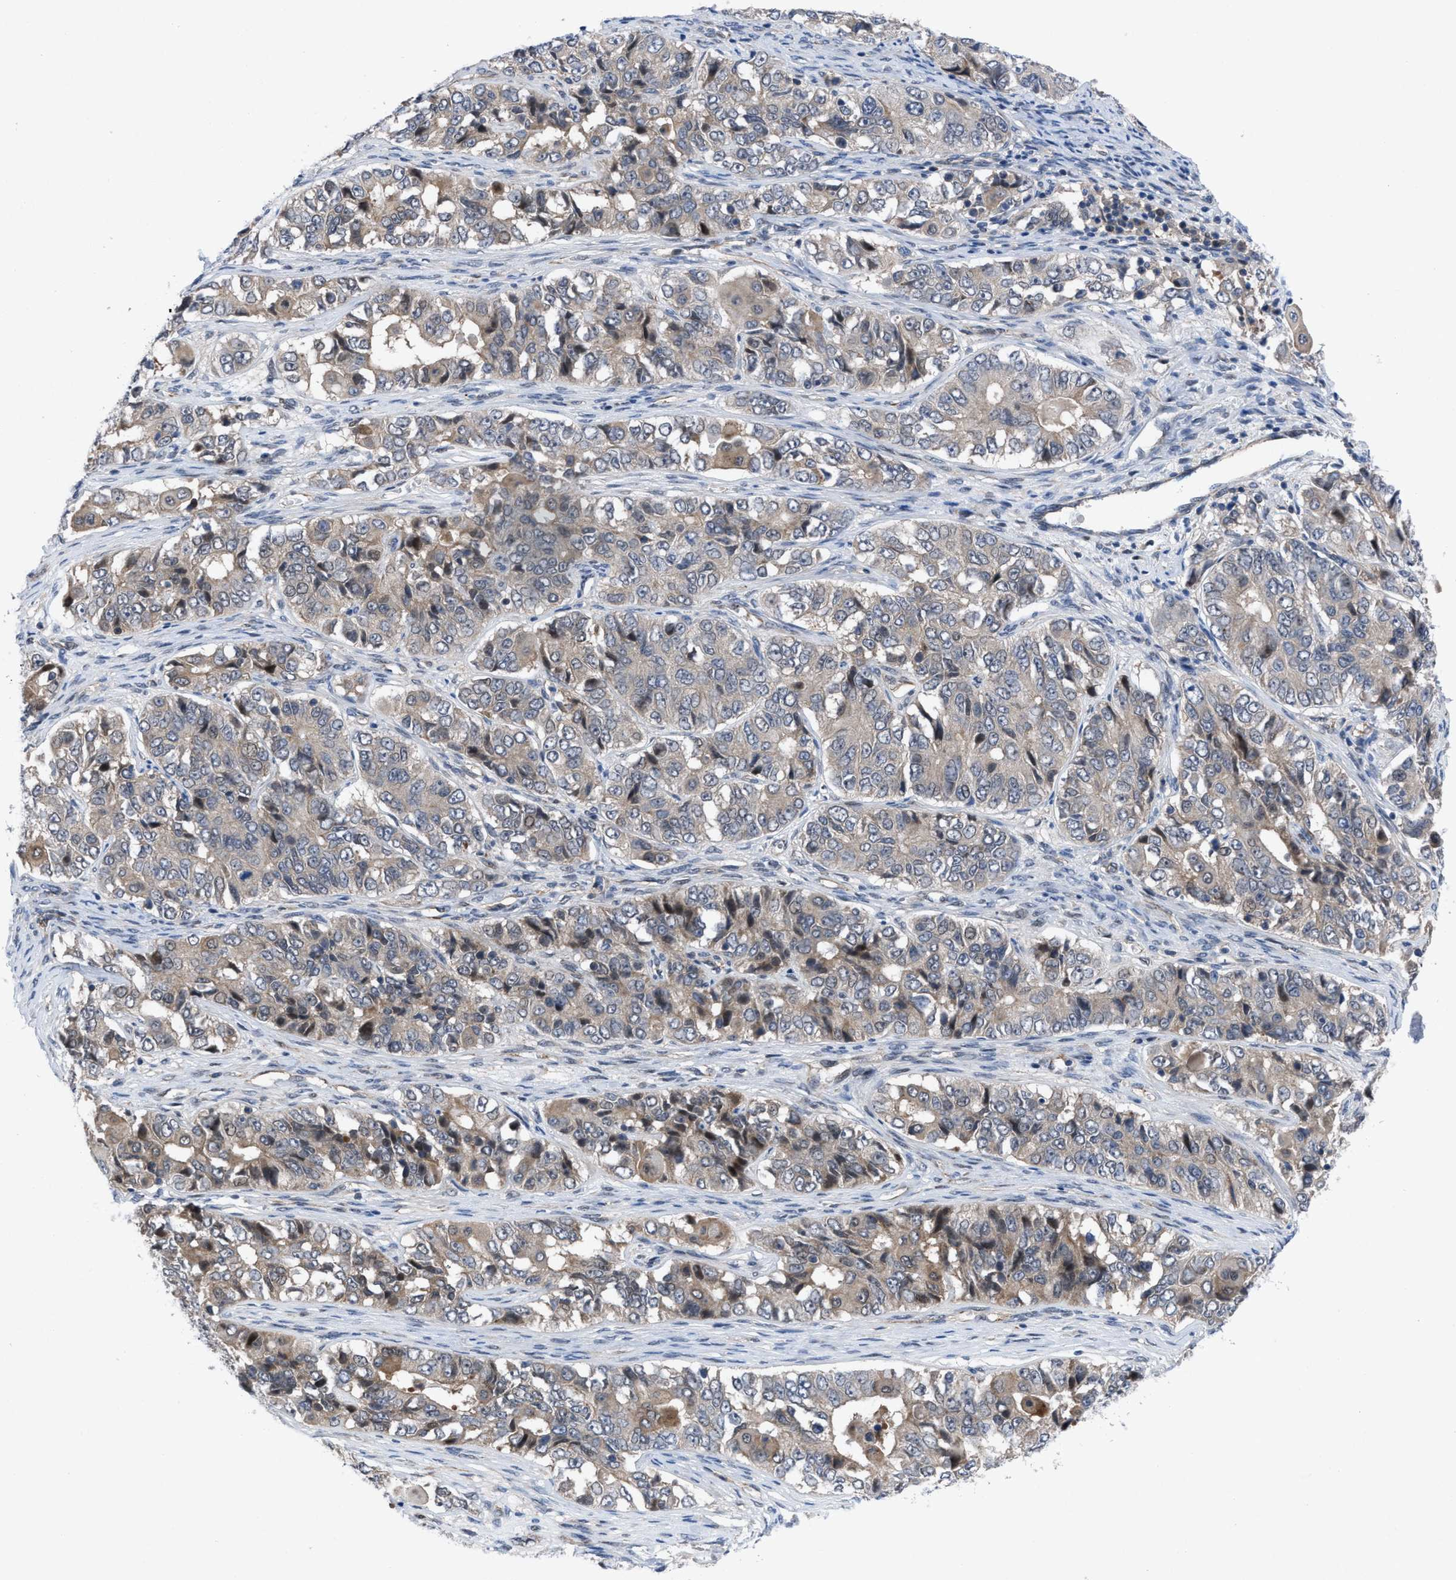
{"staining": {"intensity": "moderate", "quantity": ">75%", "location": "cytoplasmic/membranous"}, "tissue": "ovarian cancer", "cell_type": "Tumor cells", "image_type": "cancer", "snomed": [{"axis": "morphology", "description": "Carcinoma, endometroid"}, {"axis": "topography", "description": "Ovary"}], "caption": "Protein analysis of ovarian endometroid carcinoma tissue shows moderate cytoplasmic/membranous staining in approximately >75% of tumor cells.", "gene": "IL17RE", "patient": {"sex": "female", "age": 51}}